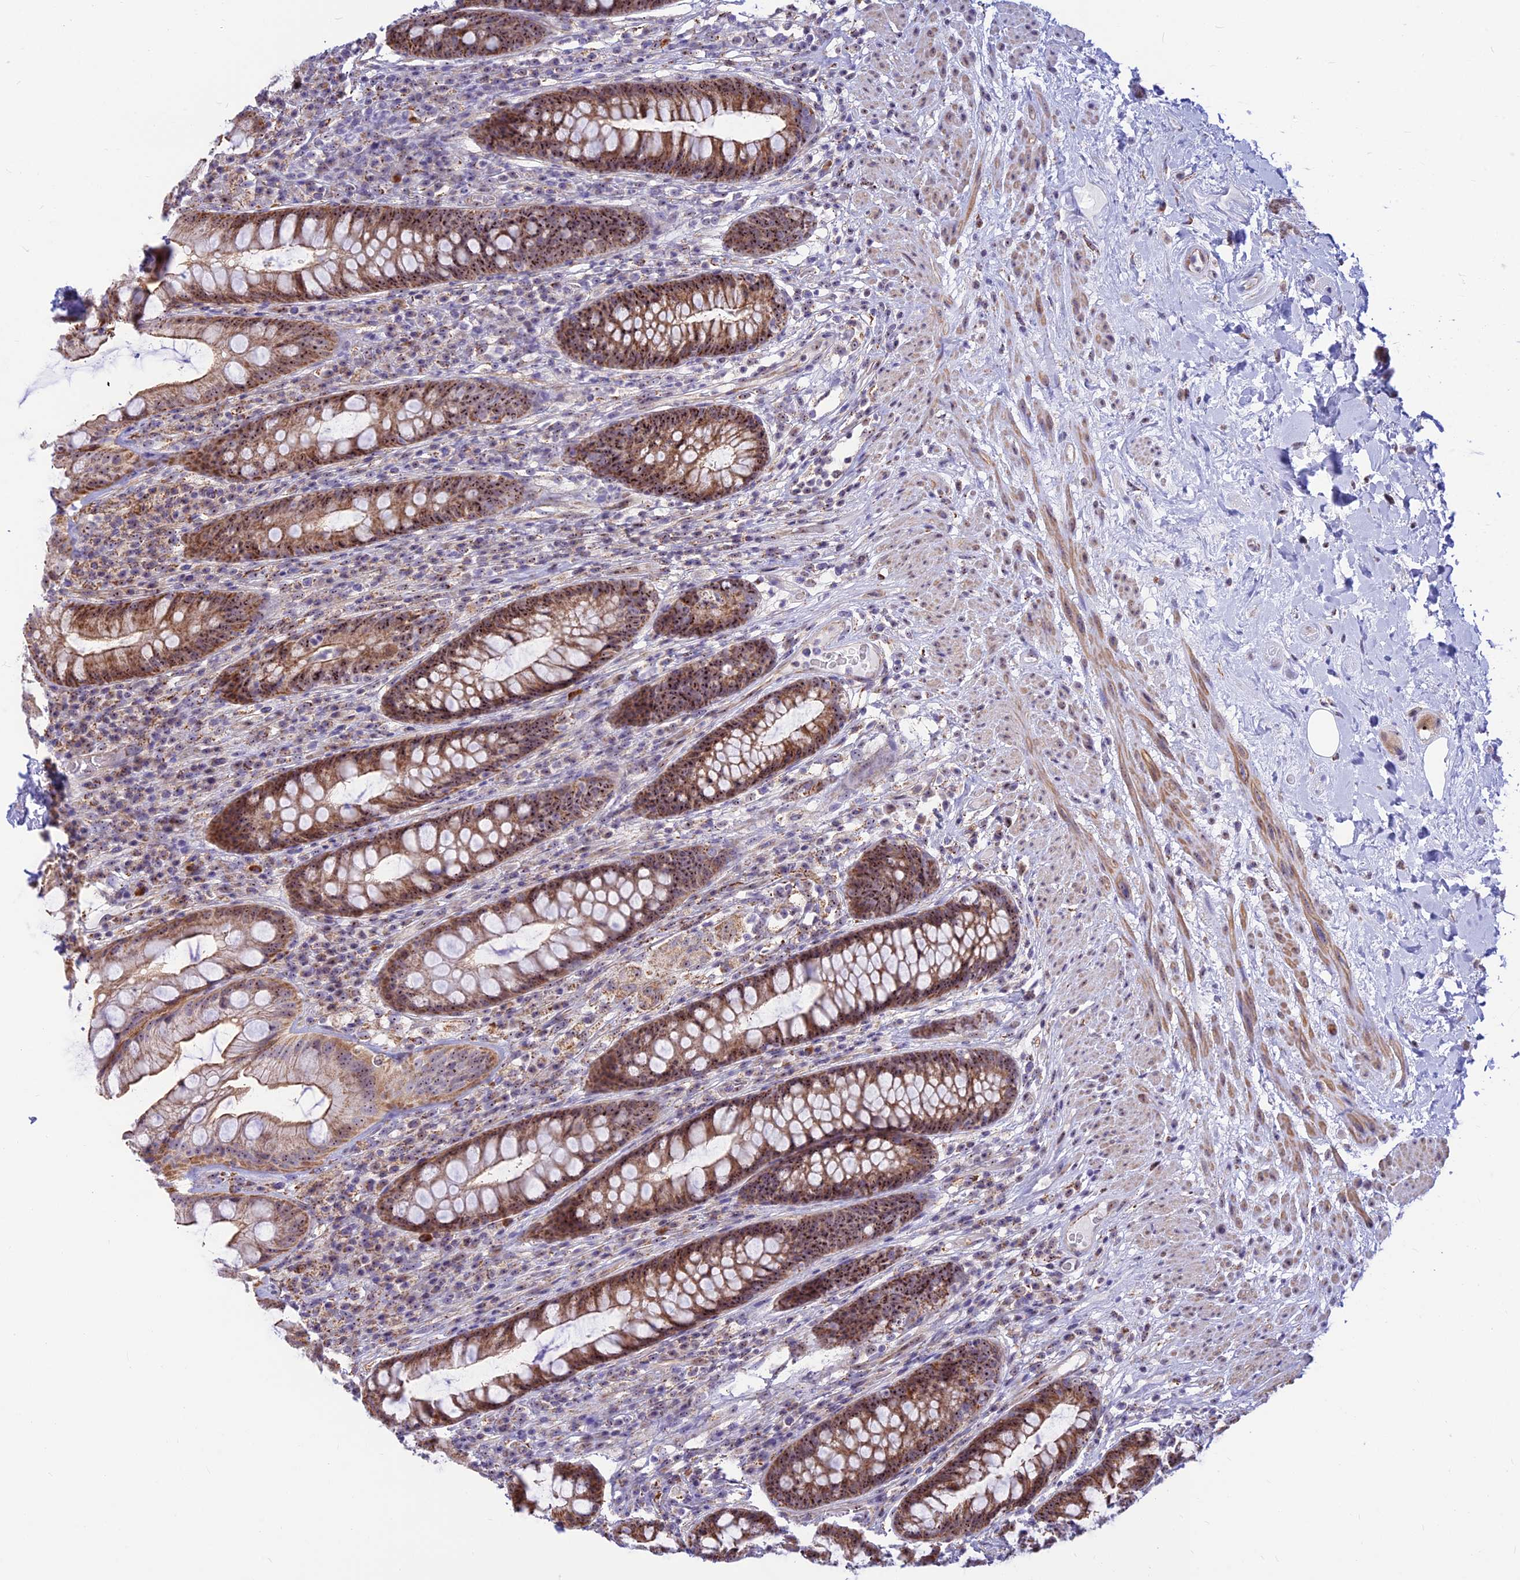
{"staining": {"intensity": "moderate", "quantity": ">75%", "location": "cytoplasmic/membranous,nuclear"}, "tissue": "rectum", "cell_type": "Glandular cells", "image_type": "normal", "snomed": [{"axis": "morphology", "description": "Normal tissue, NOS"}, {"axis": "topography", "description": "Rectum"}], "caption": "Rectum stained with DAB (3,3'-diaminobenzidine) IHC reveals medium levels of moderate cytoplasmic/membranous,nuclear staining in about >75% of glandular cells.", "gene": "POLR1G", "patient": {"sex": "male", "age": 74}}